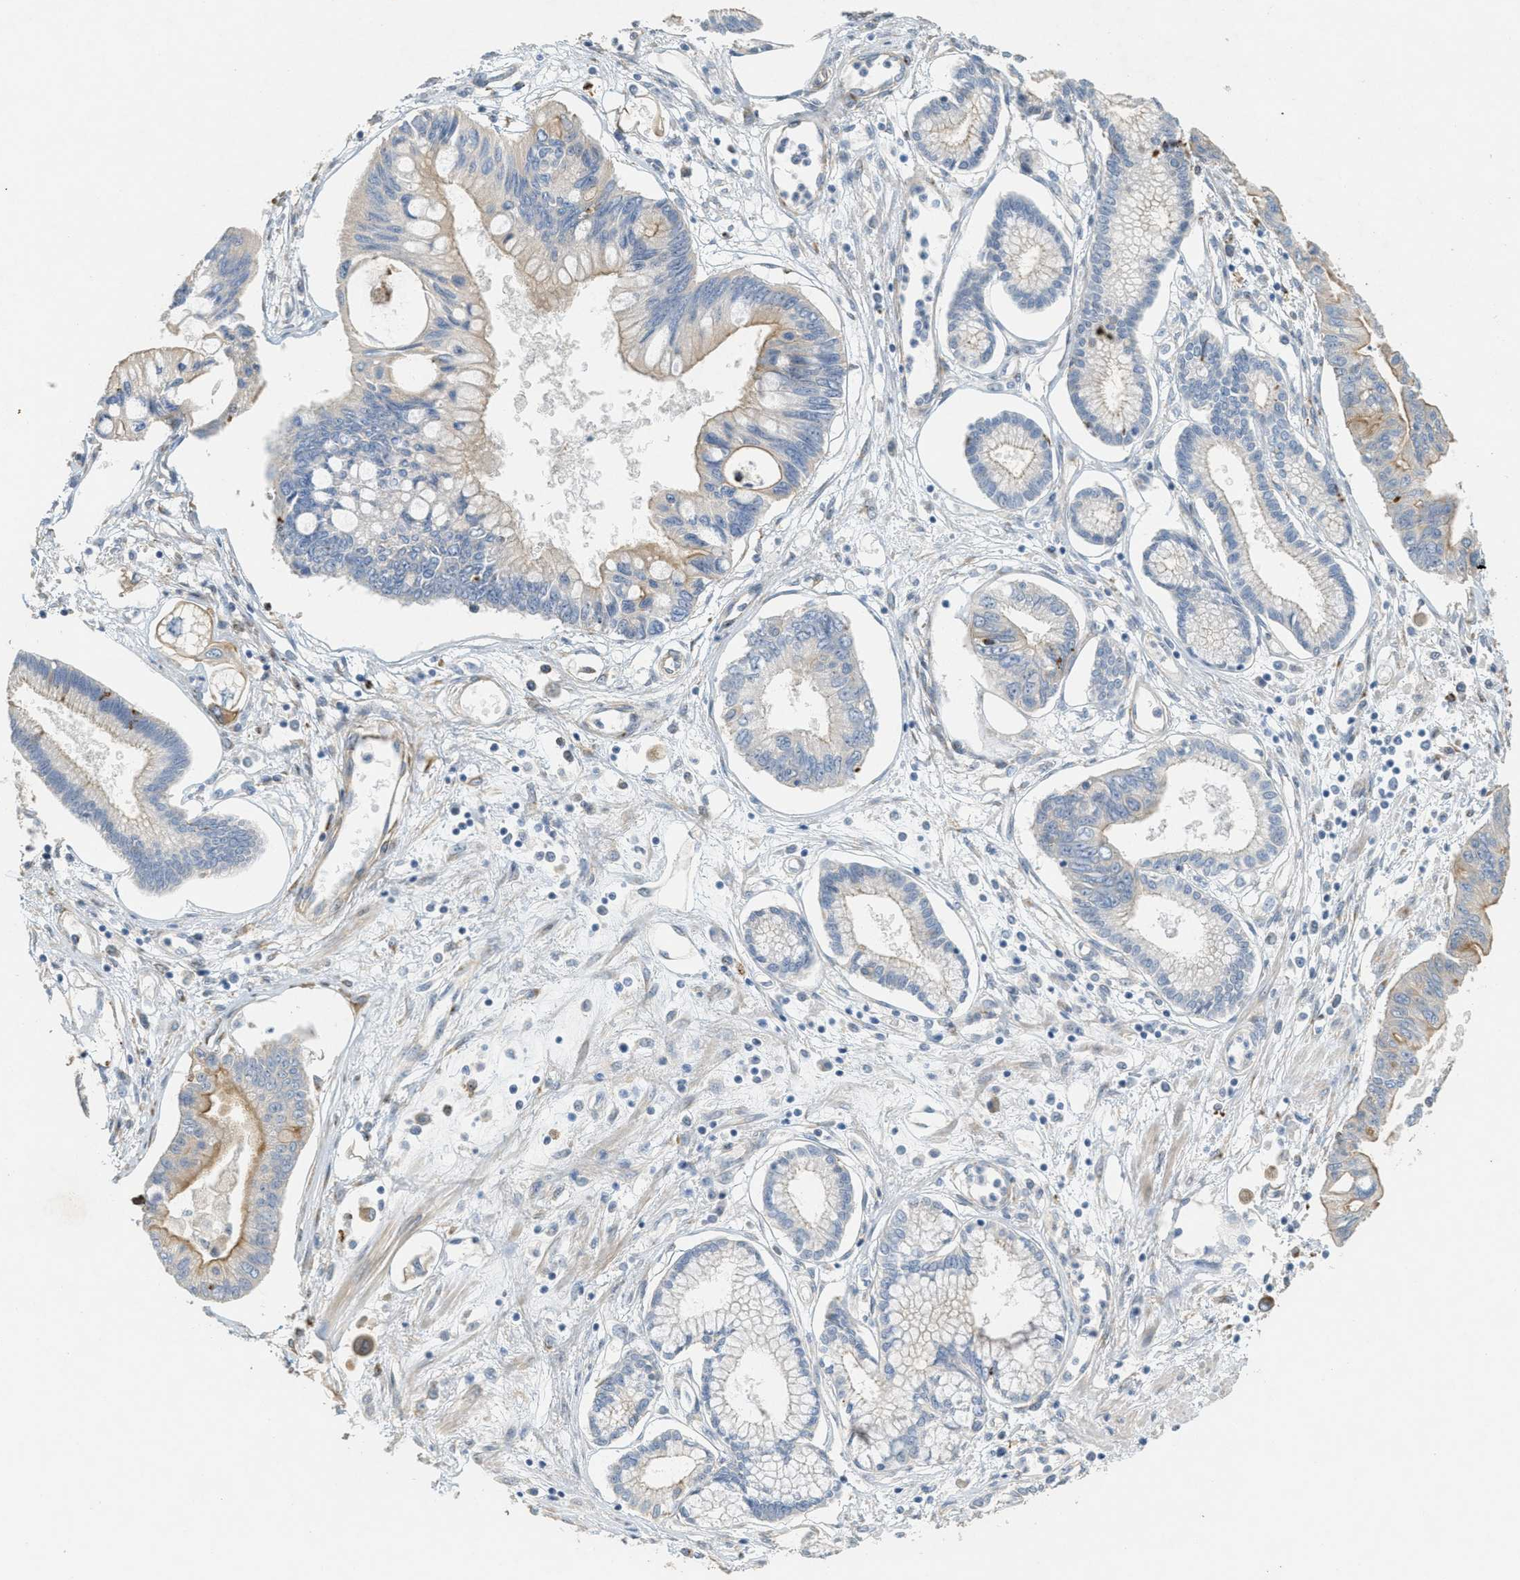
{"staining": {"intensity": "weak", "quantity": "<25%", "location": "cytoplasmic/membranous"}, "tissue": "pancreatic cancer", "cell_type": "Tumor cells", "image_type": "cancer", "snomed": [{"axis": "morphology", "description": "Adenocarcinoma, NOS"}, {"axis": "topography", "description": "Pancreas"}], "caption": "A photomicrograph of pancreatic adenocarcinoma stained for a protein exhibits no brown staining in tumor cells.", "gene": "ADCY5", "patient": {"sex": "female", "age": 77}}